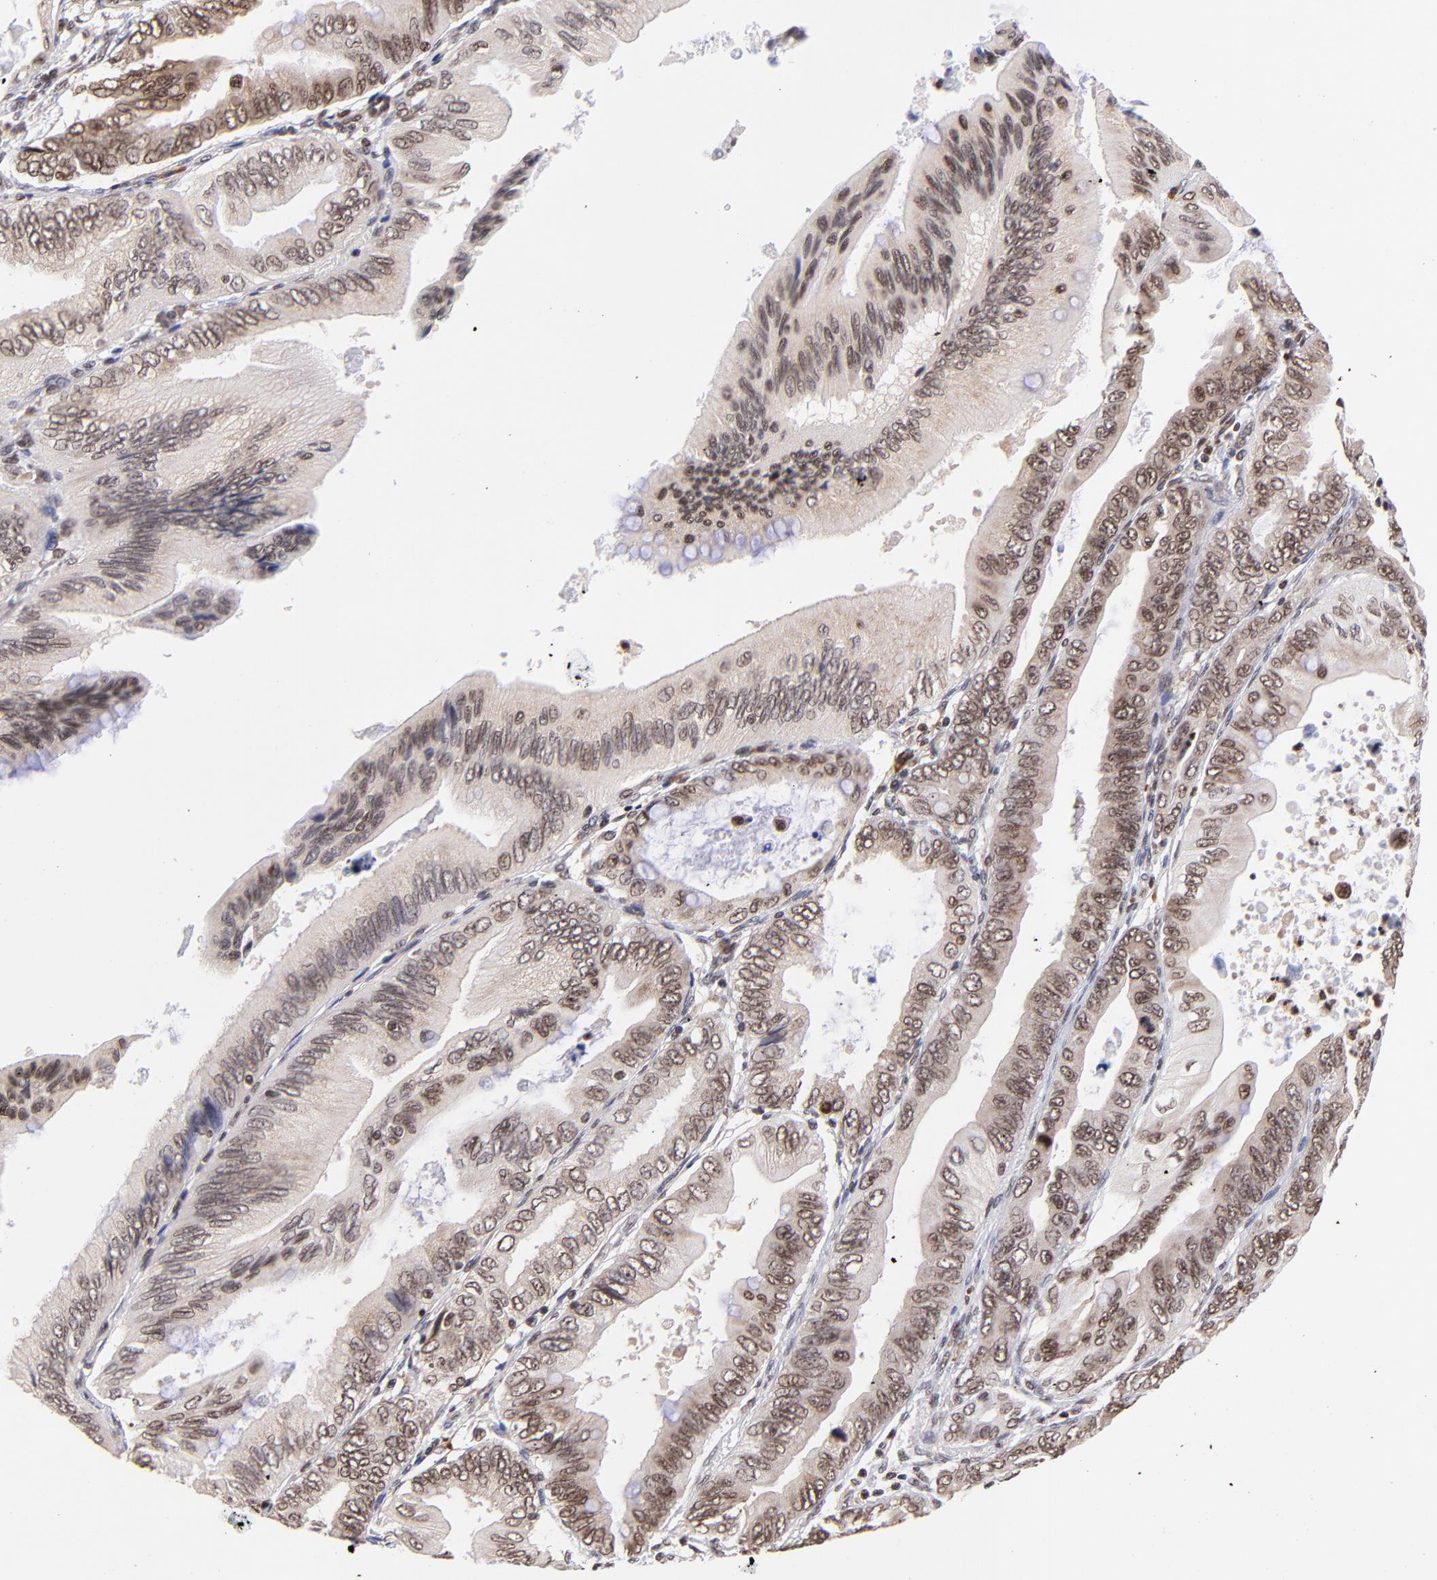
{"staining": {"intensity": "moderate", "quantity": ">75%", "location": "cytoplasmic/membranous,nuclear"}, "tissue": "pancreatic cancer", "cell_type": "Tumor cells", "image_type": "cancer", "snomed": [{"axis": "morphology", "description": "Adenocarcinoma, NOS"}, {"axis": "topography", "description": "Pancreas"}], "caption": "Pancreatic cancer (adenocarcinoma) stained with immunohistochemistry (IHC) displays moderate cytoplasmic/membranous and nuclear staining in about >75% of tumor cells.", "gene": "WDR25", "patient": {"sex": "female", "age": 66}}